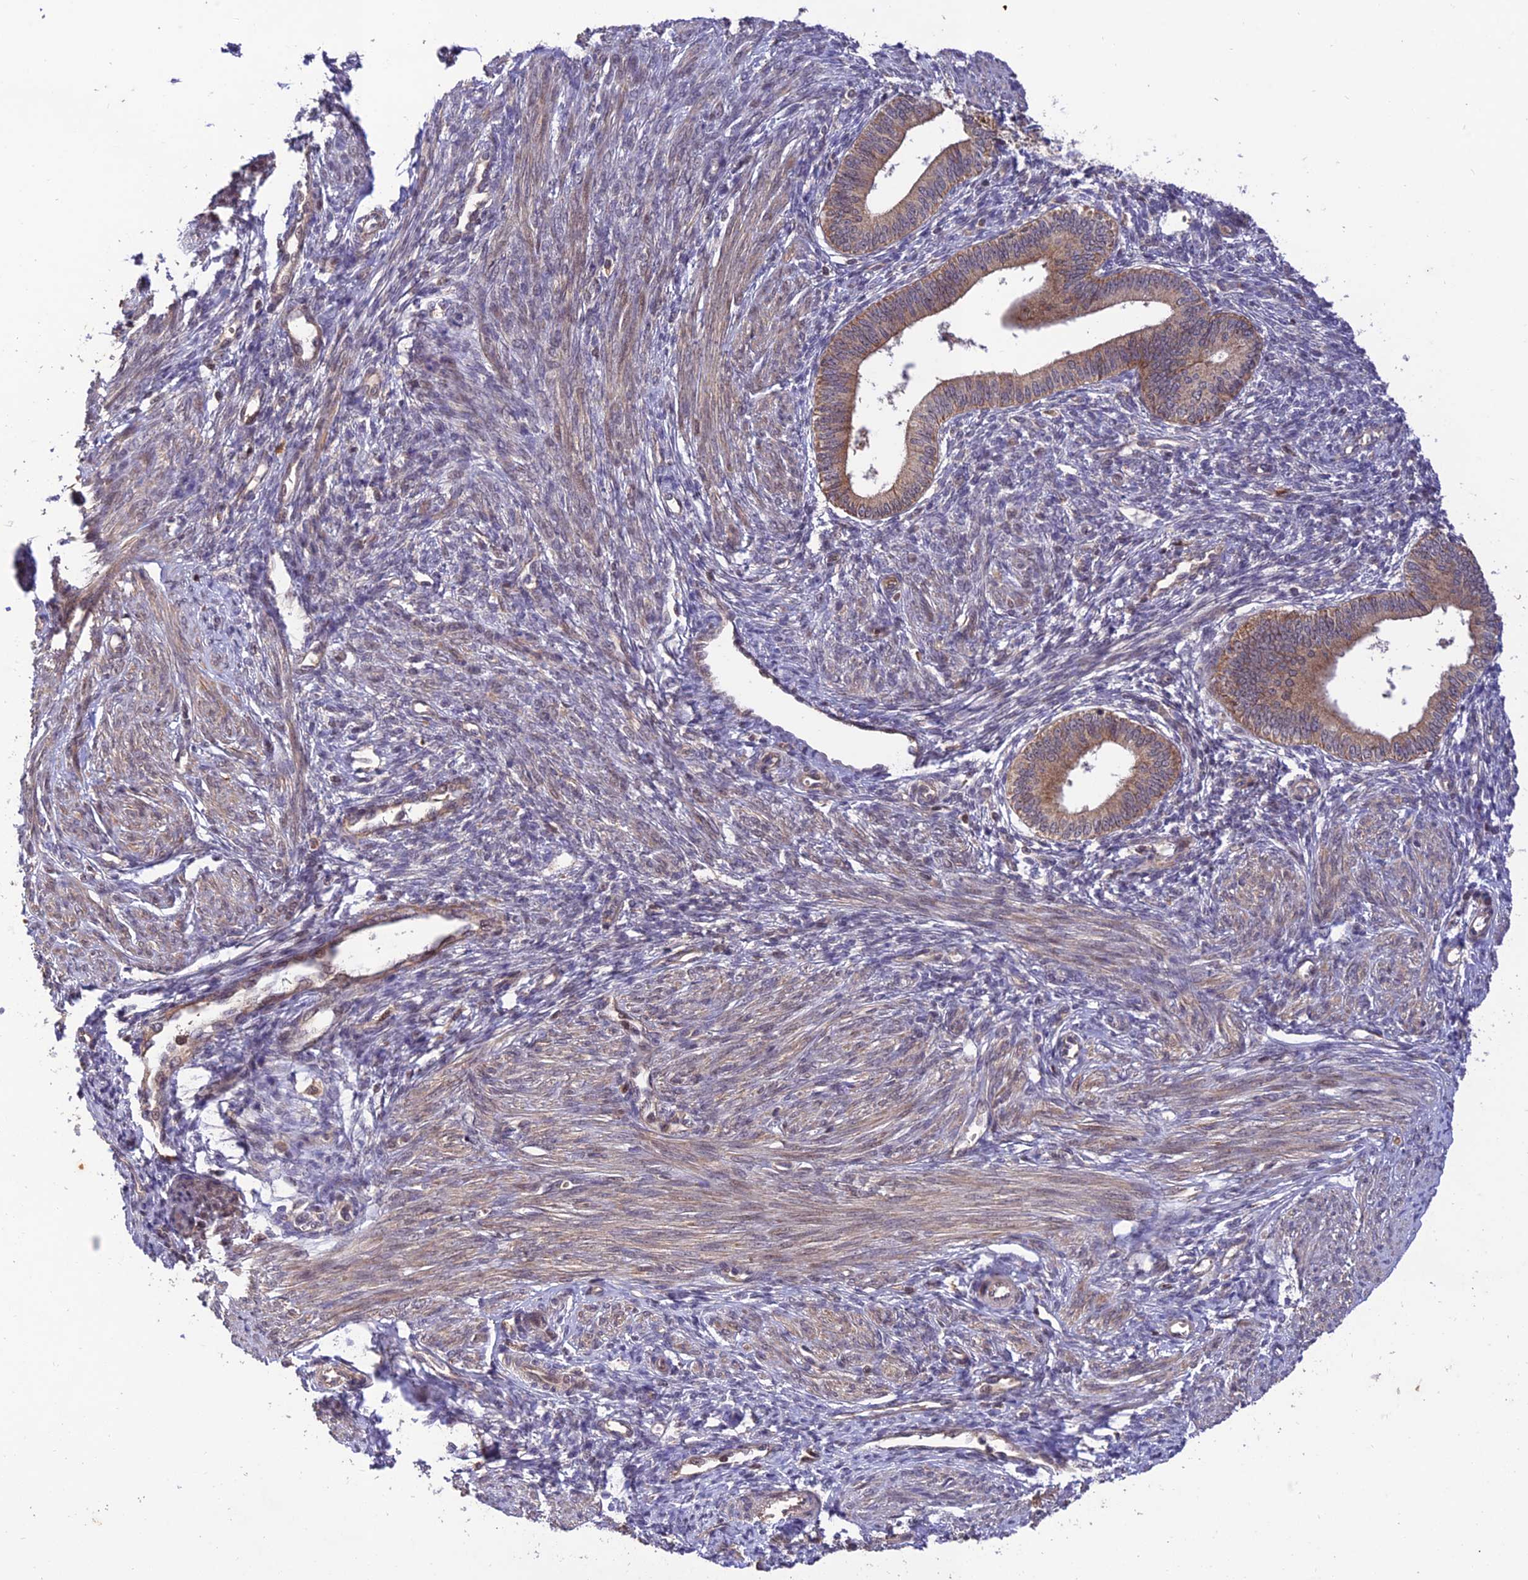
{"staining": {"intensity": "negative", "quantity": "none", "location": "none"}, "tissue": "endometrium", "cell_type": "Cells in endometrial stroma", "image_type": "normal", "snomed": [{"axis": "morphology", "description": "Normal tissue, NOS"}, {"axis": "topography", "description": "Endometrium"}], "caption": "This histopathology image is of normal endometrium stained with immunohistochemistry to label a protein in brown with the nuclei are counter-stained blue. There is no expression in cells in endometrial stroma. (Stains: DAB (3,3'-diaminobenzidine) immunohistochemistry with hematoxylin counter stain, Microscopy: brightfield microscopy at high magnification).", "gene": "REV1", "patient": {"sex": "female", "age": 46}}